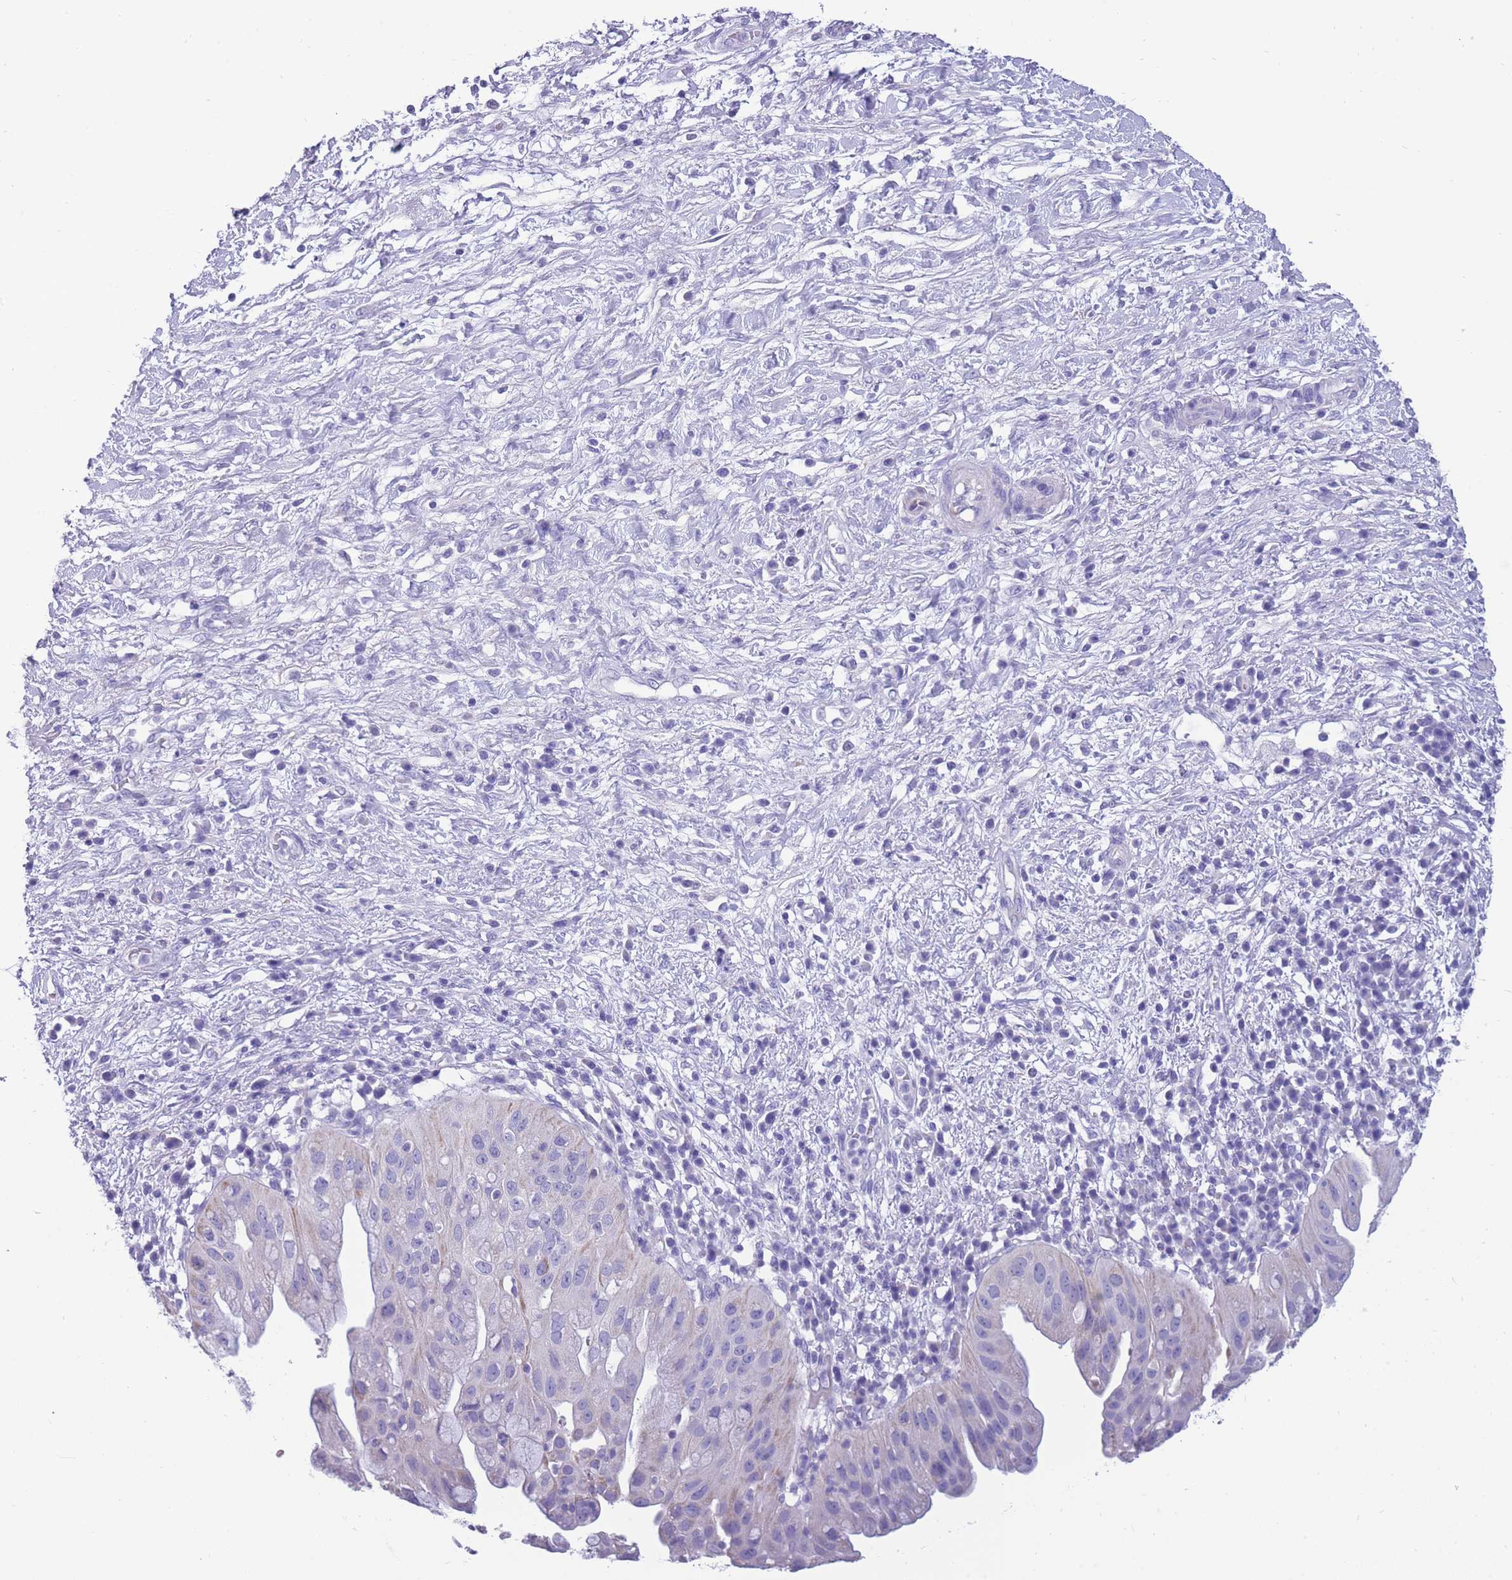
{"staining": {"intensity": "negative", "quantity": "none", "location": "none"}, "tissue": "pancreatic cancer", "cell_type": "Tumor cells", "image_type": "cancer", "snomed": [{"axis": "morphology", "description": "Adenocarcinoma, NOS"}, {"axis": "topography", "description": "Pancreas"}], "caption": "Micrograph shows no protein positivity in tumor cells of adenocarcinoma (pancreatic) tissue. (Stains: DAB immunohistochemistry with hematoxylin counter stain, Microscopy: brightfield microscopy at high magnification).", "gene": "INTS2", "patient": {"sex": "male", "age": 68}}